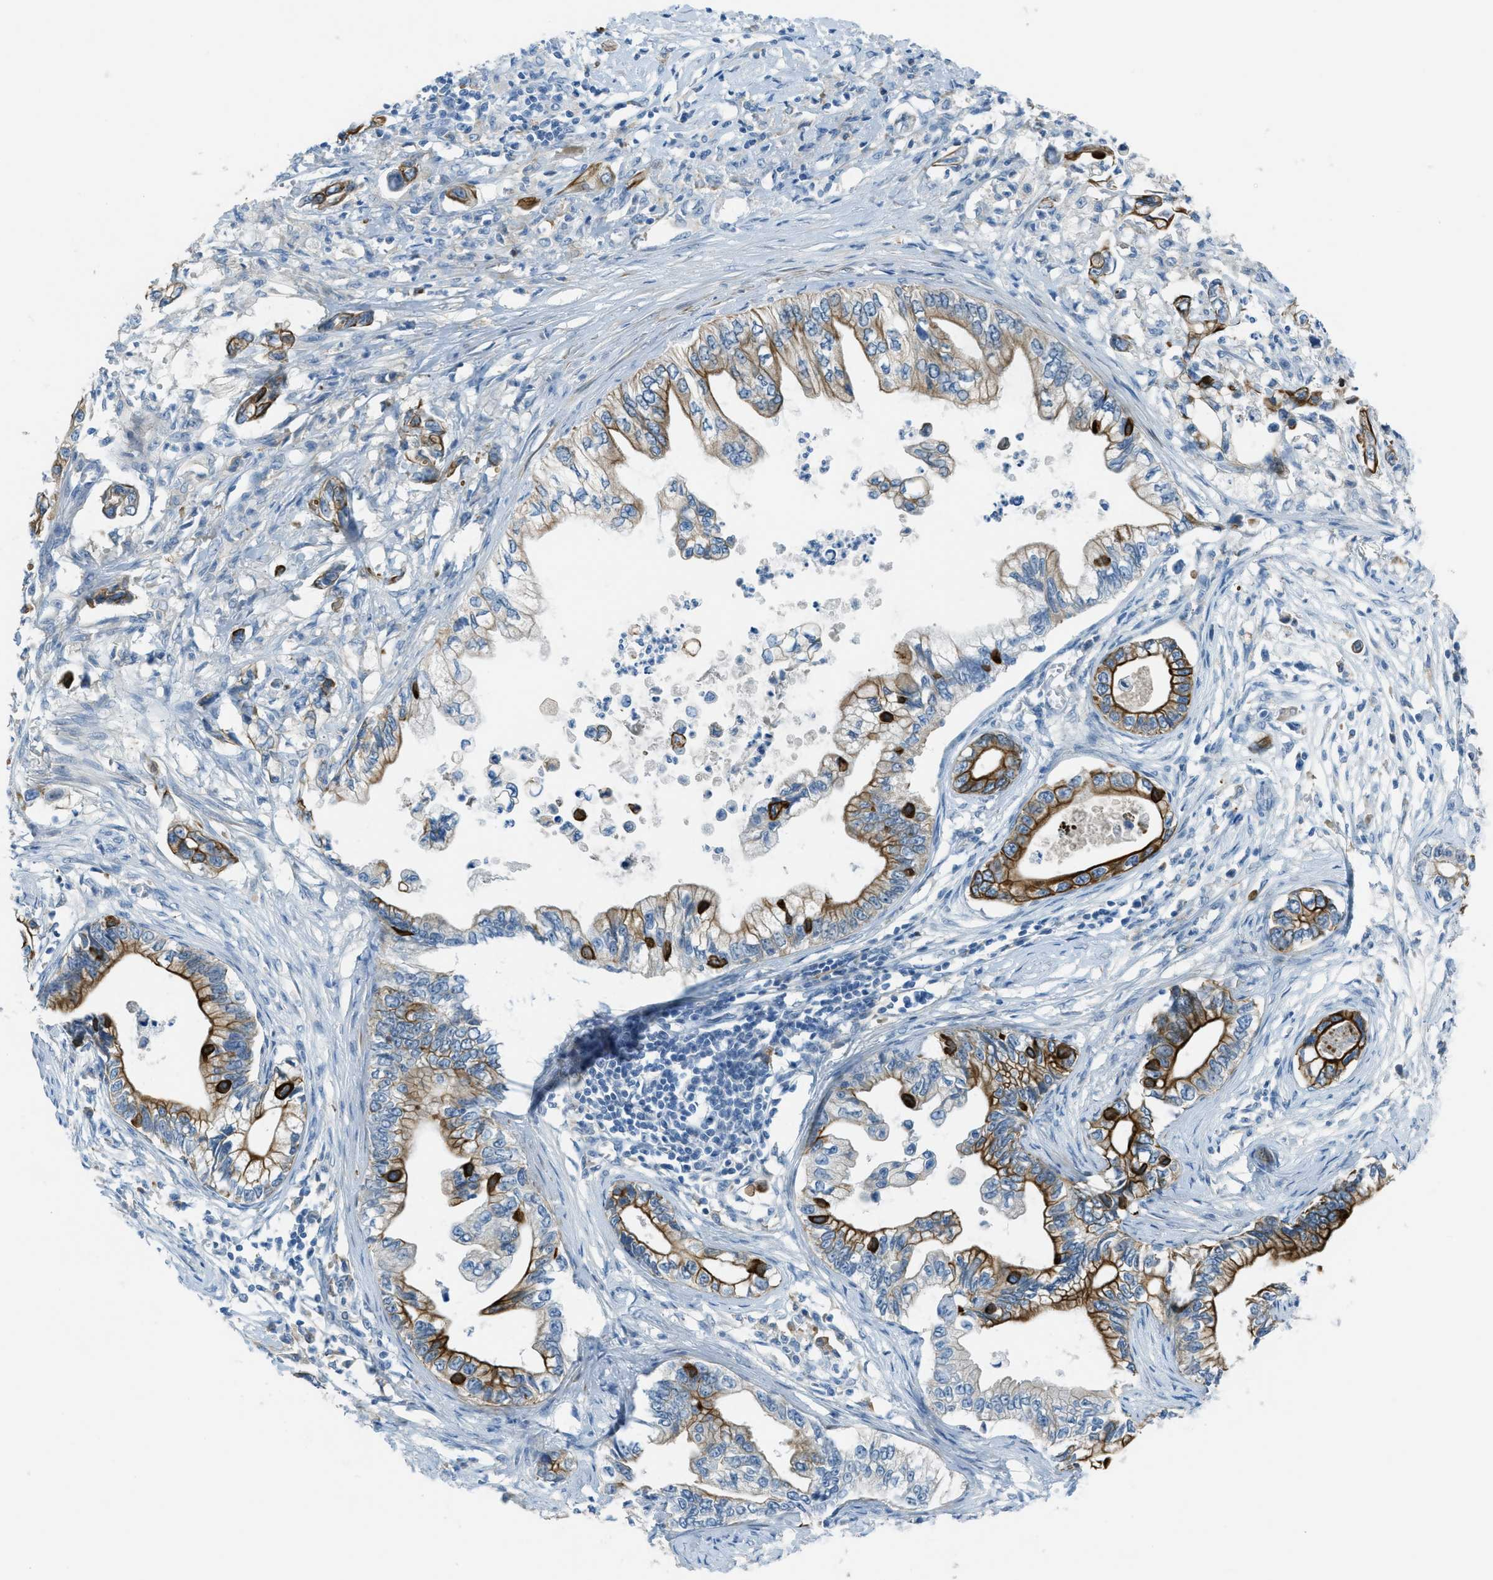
{"staining": {"intensity": "strong", "quantity": "25%-75%", "location": "cytoplasmic/membranous"}, "tissue": "pancreatic cancer", "cell_type": "Tumor cells", "image_type": "cancer", "snomed": [{"axis": "morphology", "description": "Adenocarcinoma, NOS"}, {"axis": "topography", "description": "Pancreas"}], "caption": "Strong cytoplasmic/membranous positivity is present in about 25%-75% of tumor cells in pancreatic cancer.", "gene": "KLHL8", "patient": {"sex": "male", "age": 56}}